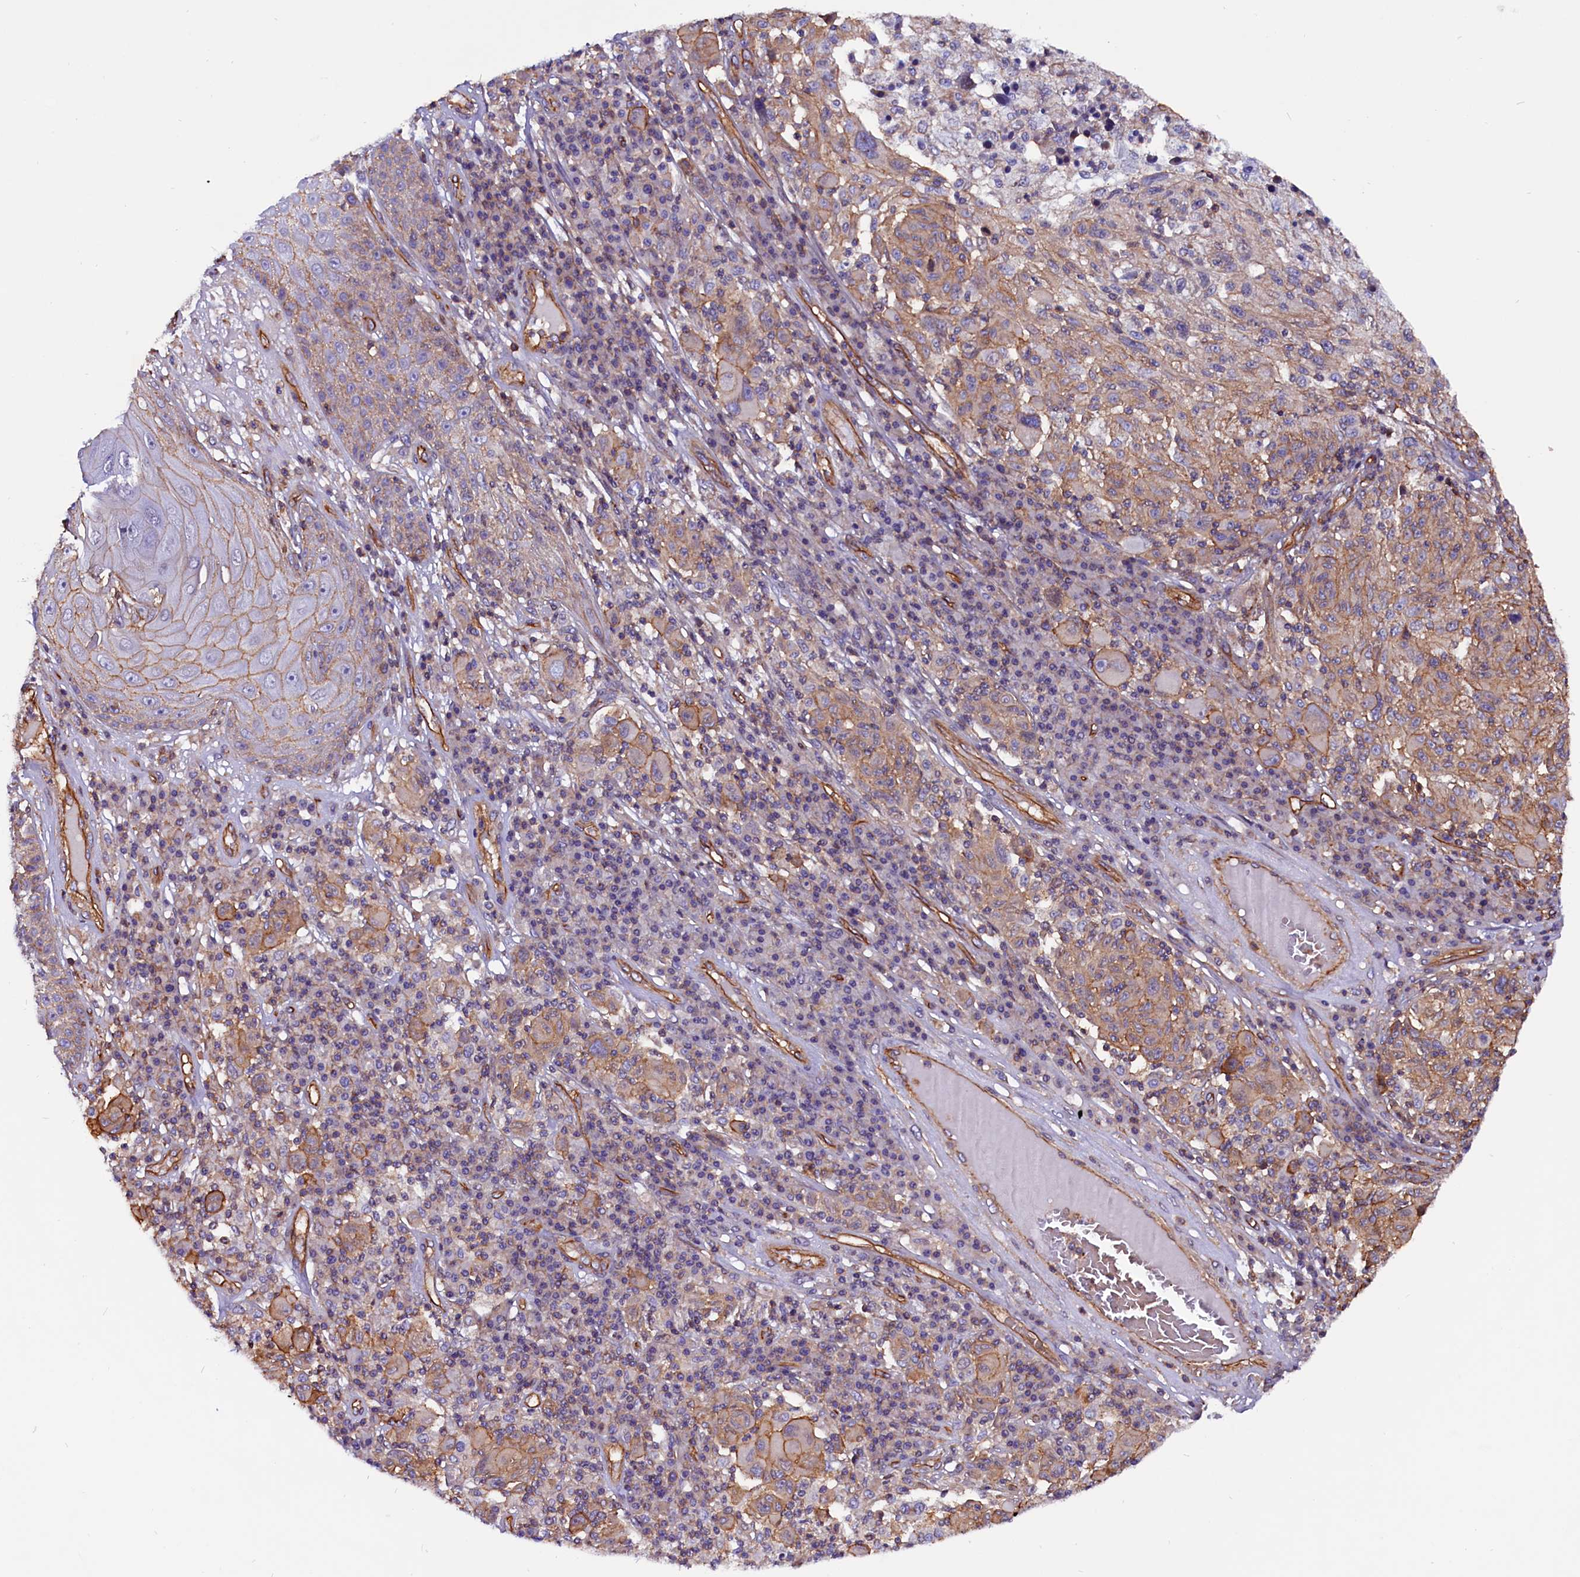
{"staining": {"intensity": "weak", "quantity": ">75%", "location": "cytoplasmic/membranous"}, "tissue": "melanoma", "cell_type": "Tumor cells", "image_type": "cancer", "snomed": [{"axis": "morphology", "description": "Malignant melanoma, NOS"}, {"axis": "topography", "description": "Skin"}], "caption": "This photomicrograph shows IHC staining of human malignant melanoma, with low weak cytoplasmic/membranous expression in approximately >75% of tumor cells.", "gene": "ZNF749", "patient": {"sex": "male", "age": 53}}